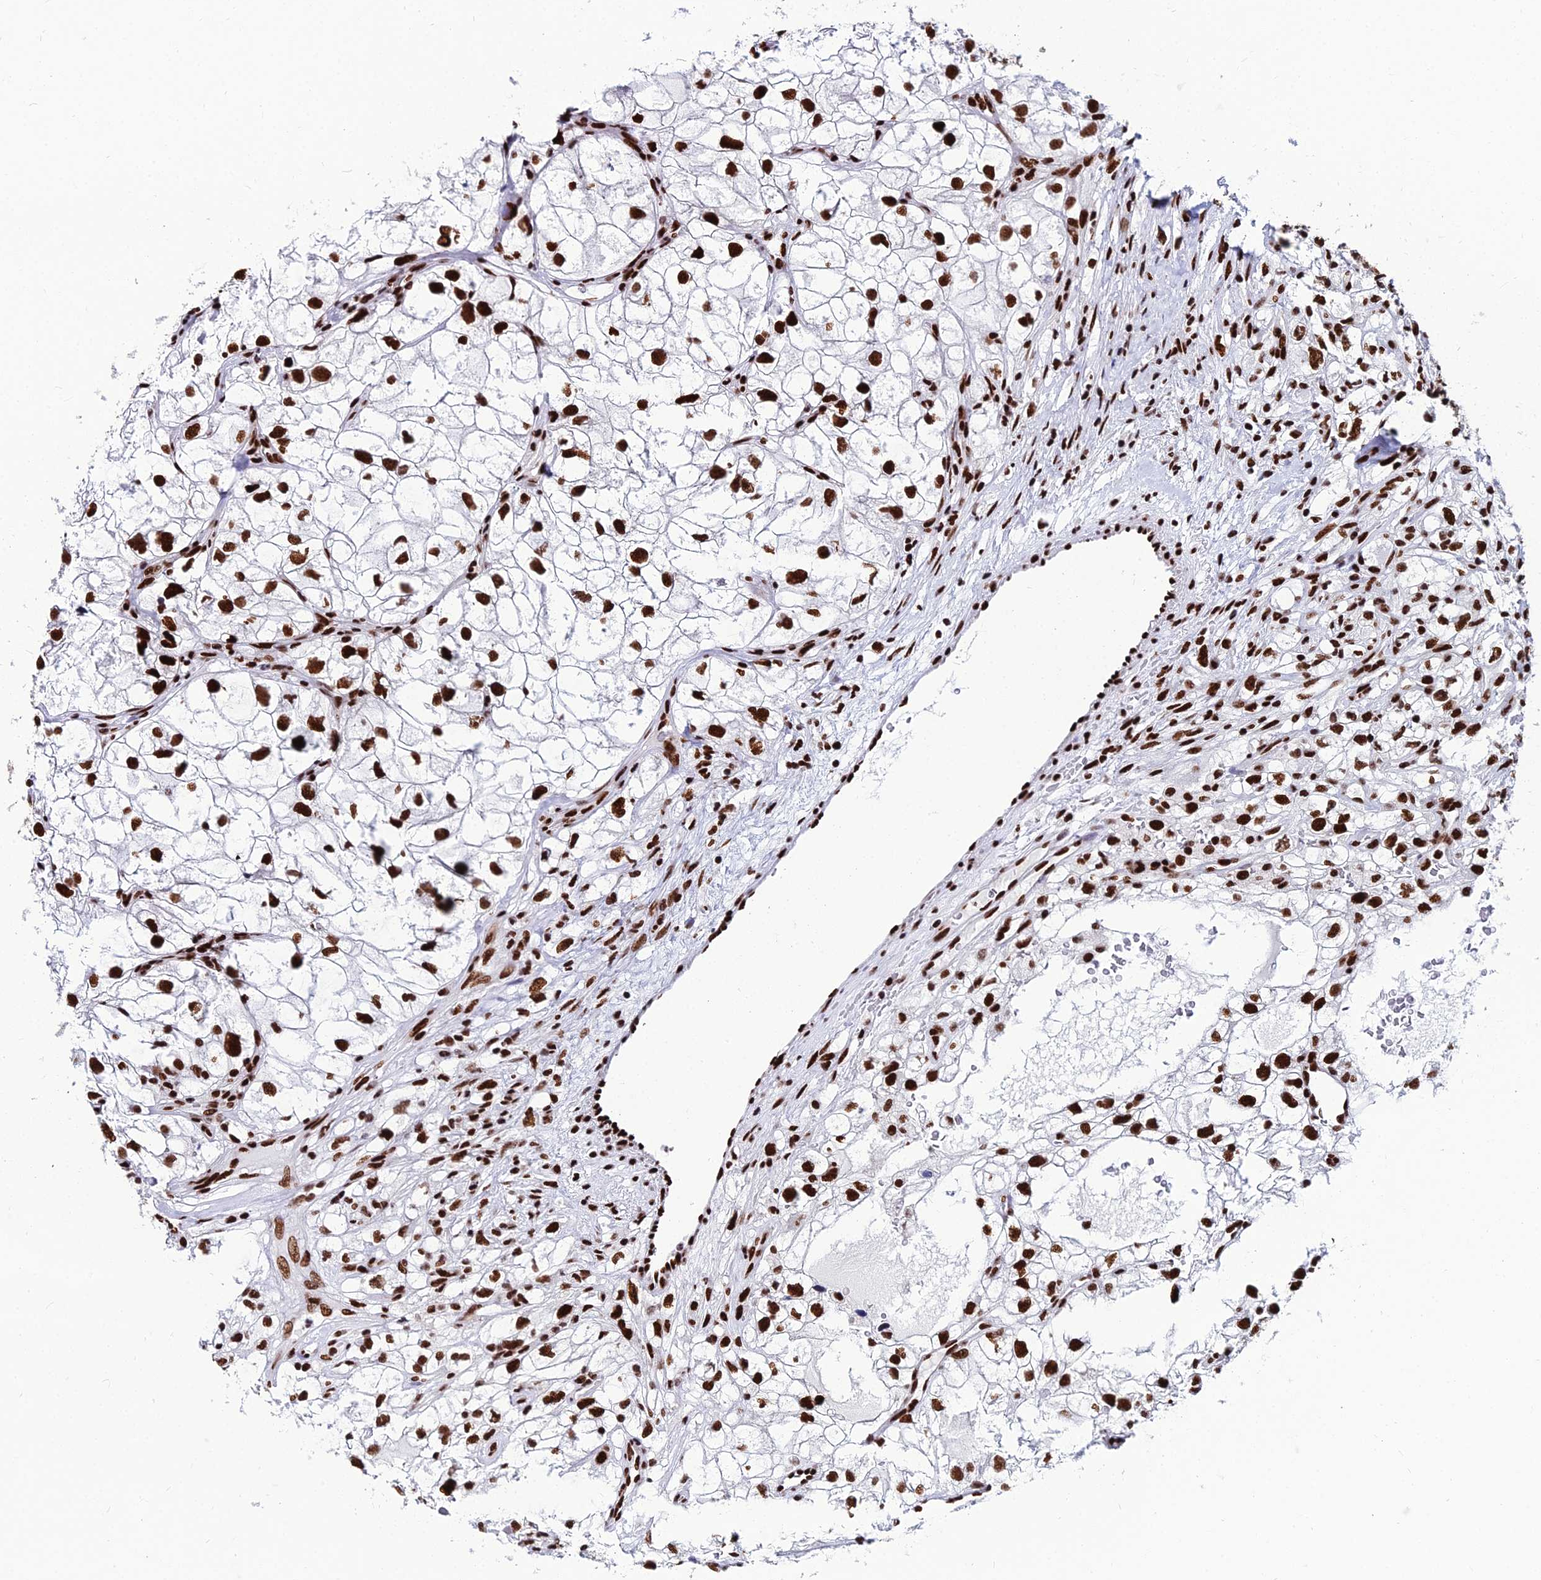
{"staining": {"intensity": "strong", "quantity": ">75%", "location": "nuclear"}, "tissue": "renal cancer", "cell_type": "Tumor cells", "image_type": "cancer", "snomed": [{"axis": "morphology", "description": "Adenocarcinoma, NOS"}, {"axis": "topography", "description": "Kidney"}], "caption": "About >75% of tumor cells in renal cancer display strong nuclear protein expression as visualized by brown immunohistochemical staining.", "gene": "HNRNPH1", "patient": {"sex": "male", "age": 59}}